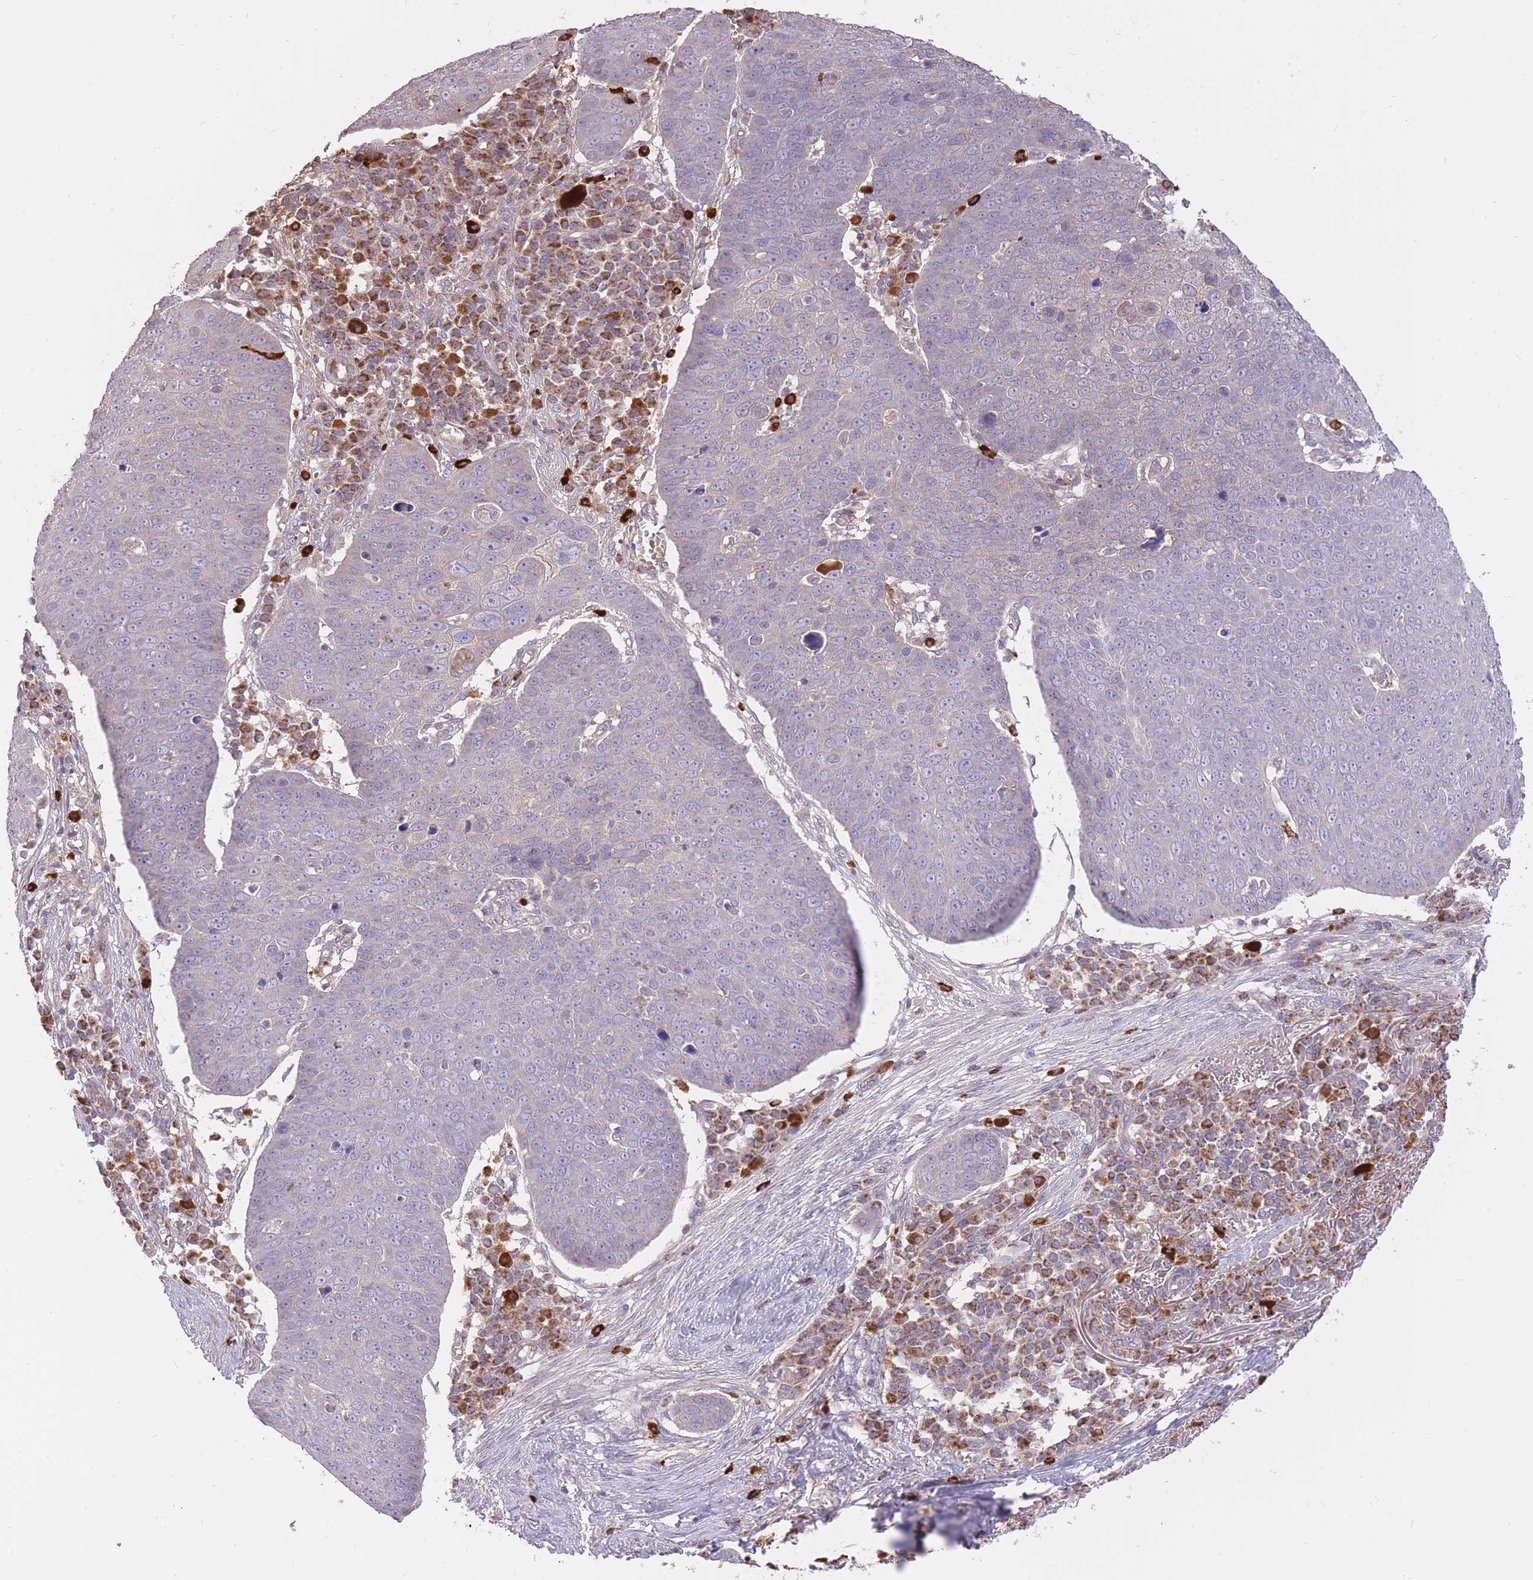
{"staining": {"intensity": "weak", "quantity": "<25%", "location": "cytoplasmic/membranous"}, "tissue": "skin cancer", "cell_type": "Tumor cells", "image_type": "cancer", "snomed": [{"axis": "morphology", "description": "Squamous cell carcinoma, NOS"}, {"axis": "topography", "description": "Skin"}], "caption": "The photomicrograph shows no staining of tumor cells in squamous cell carcinoma (skin).", "gene": "PREP", "patient": {"sex": "male", "age": 71}}